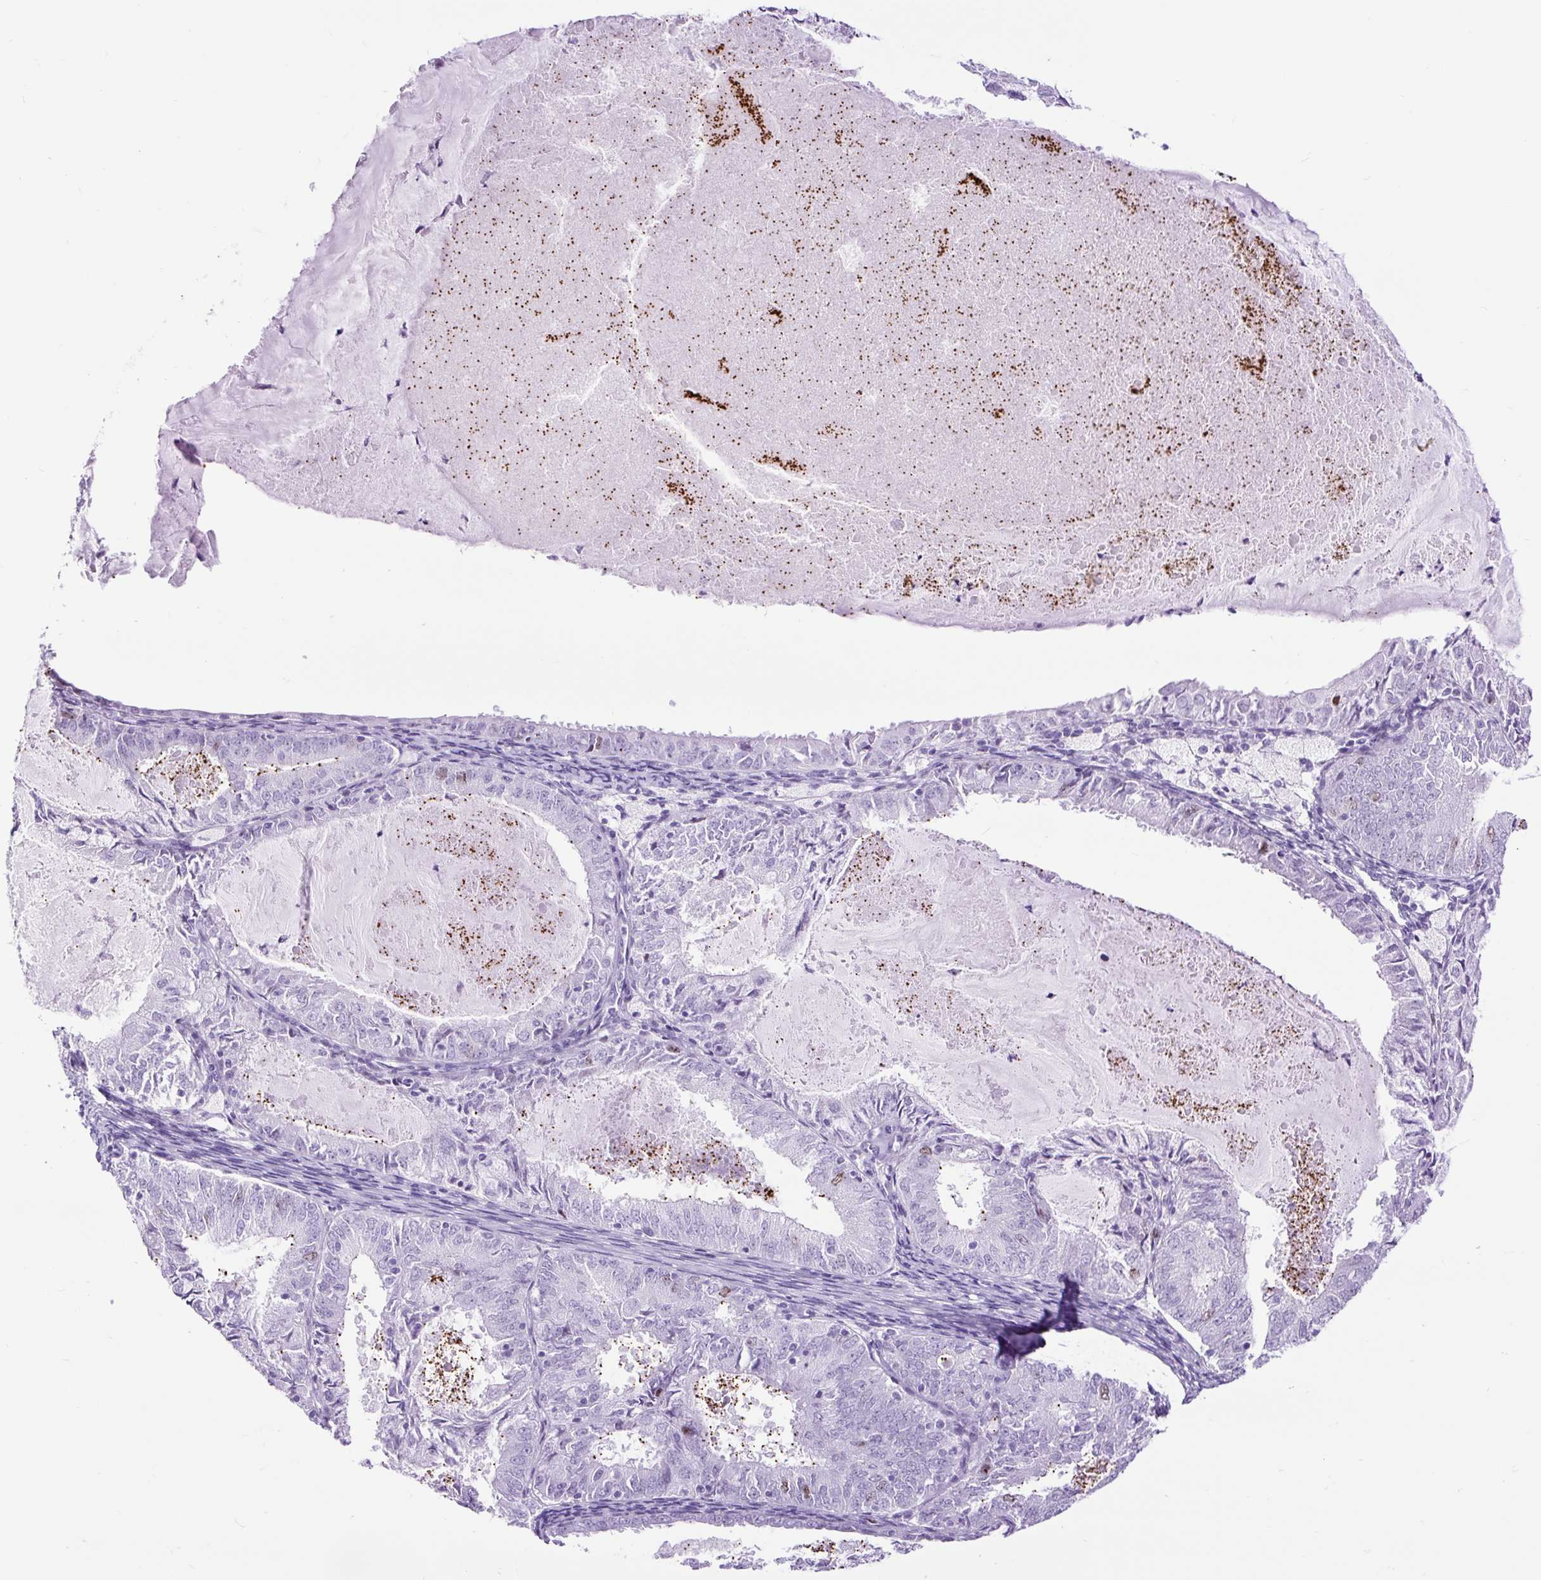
{"staining": {"intensity": "negative", "quantity": "none", "location": "none"}, "tissue": "endometrial cancer", "cell_type": "Tumor cells", "image_type": "cancer", "snomed": [{"axis": "morphology", "description": "Adenocarcinoma, NOS"}, {"axis": "topography", "description": "Endometrium"}], "caption": "Immunohistochemical staining of endometrial cancer (adenocarcinoma) exhibits no significant expression in tumor cells.", "gene": "RACGAP1", "patient": {"sex": "female", "age": 57}}